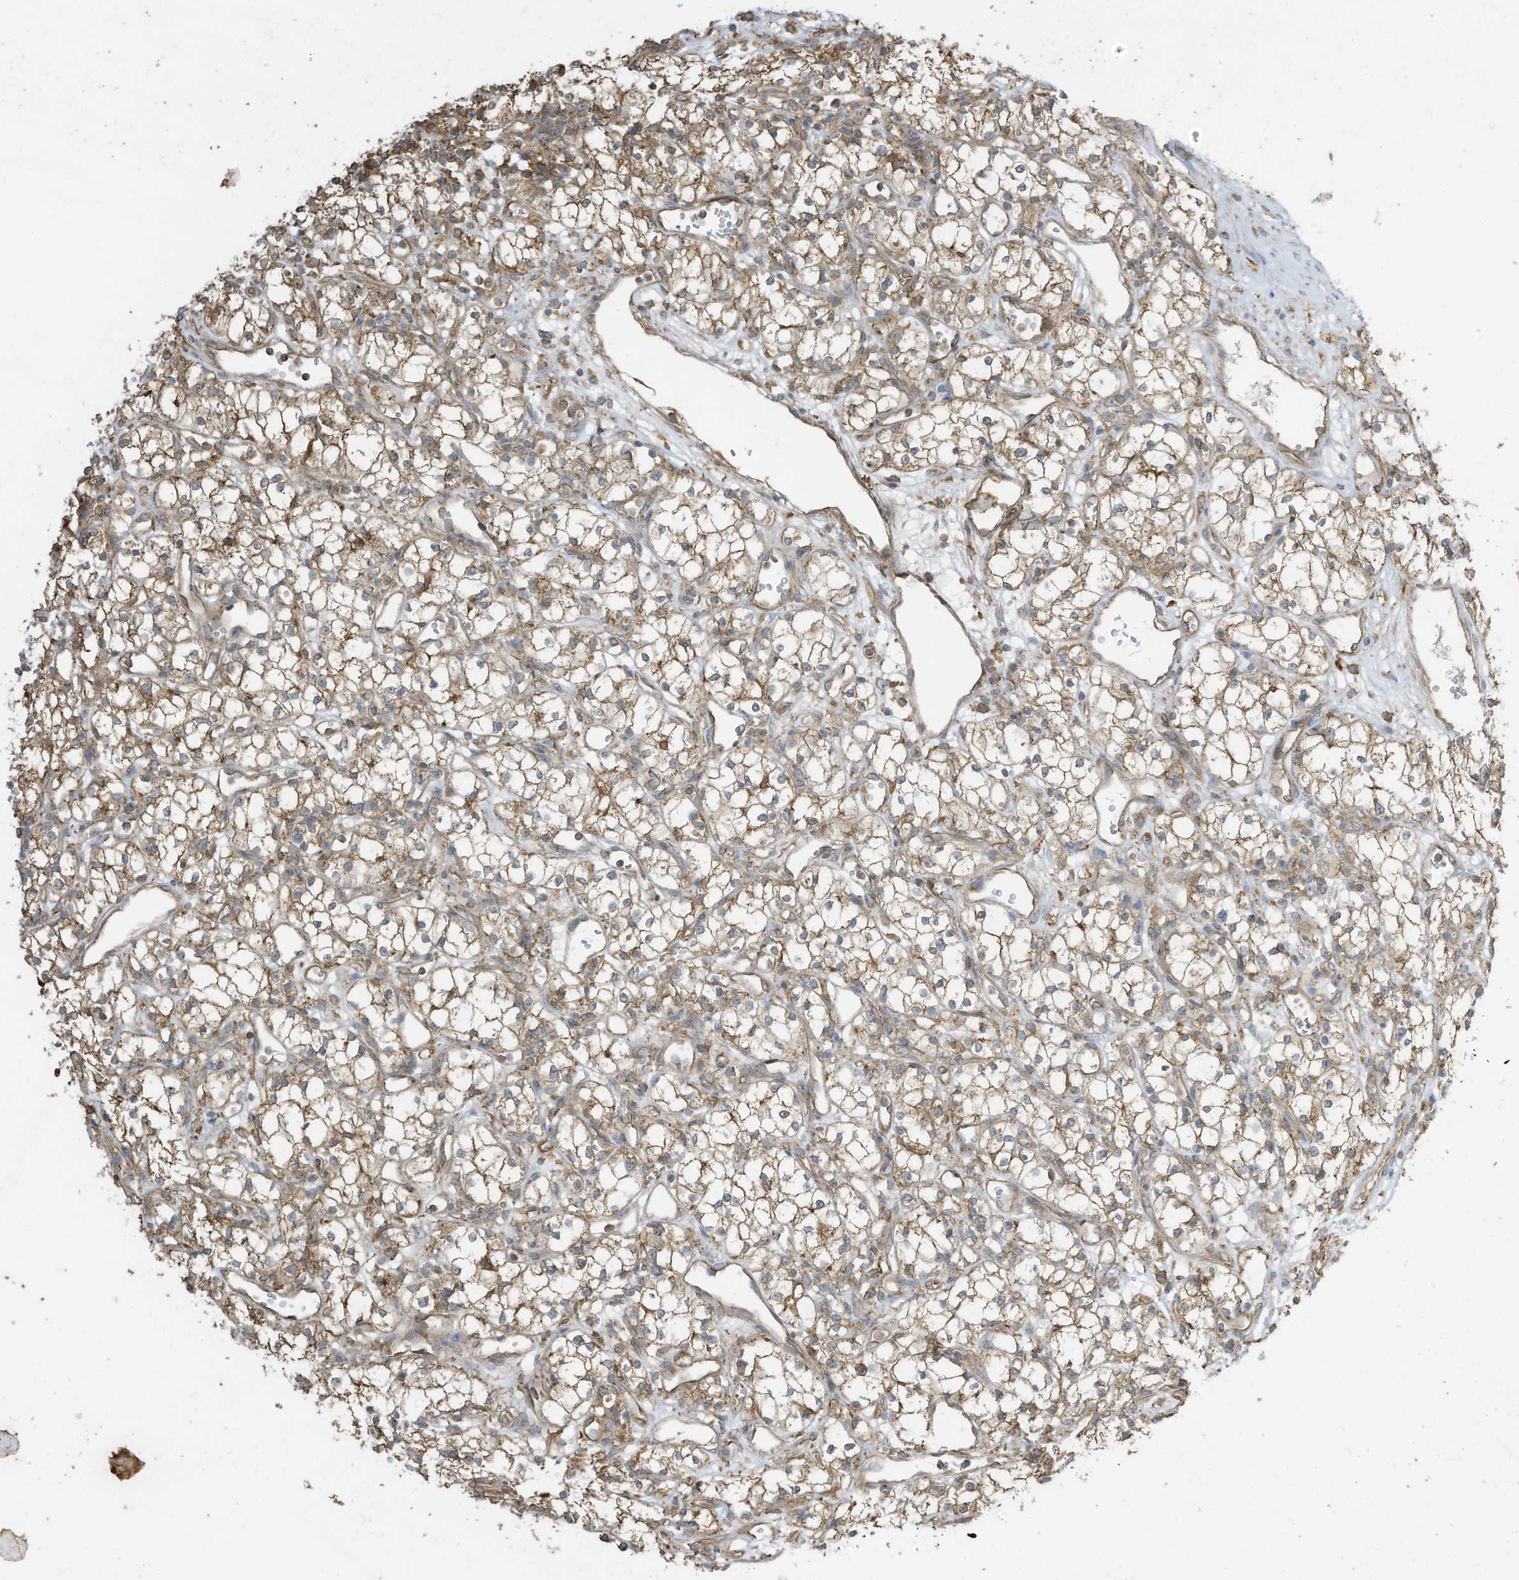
{"staining": {"intensity": "moderate", "quantity": ">75%", "location": "cytoplasmic/membranous"}, "tissue": "renal cancer", "cell_type": "Tumor cells", "image_type": "cancer", "snomed": [{"axis": "morphology", "description": "Adenocarcinoma, NOS"}, {"axis": "topography", "description": "Kidney"}], "caption": "Protein expression analysis of human renal cancer (adenocarcinoma) reveals moderate cytoplasmic/membranous staining in about >75% of tumor cells. (DAB IHC, brown staining for protein, blue staining for nuclei).", "gene": "CGAS", "patient": {"sex": "male", "age": 59}}